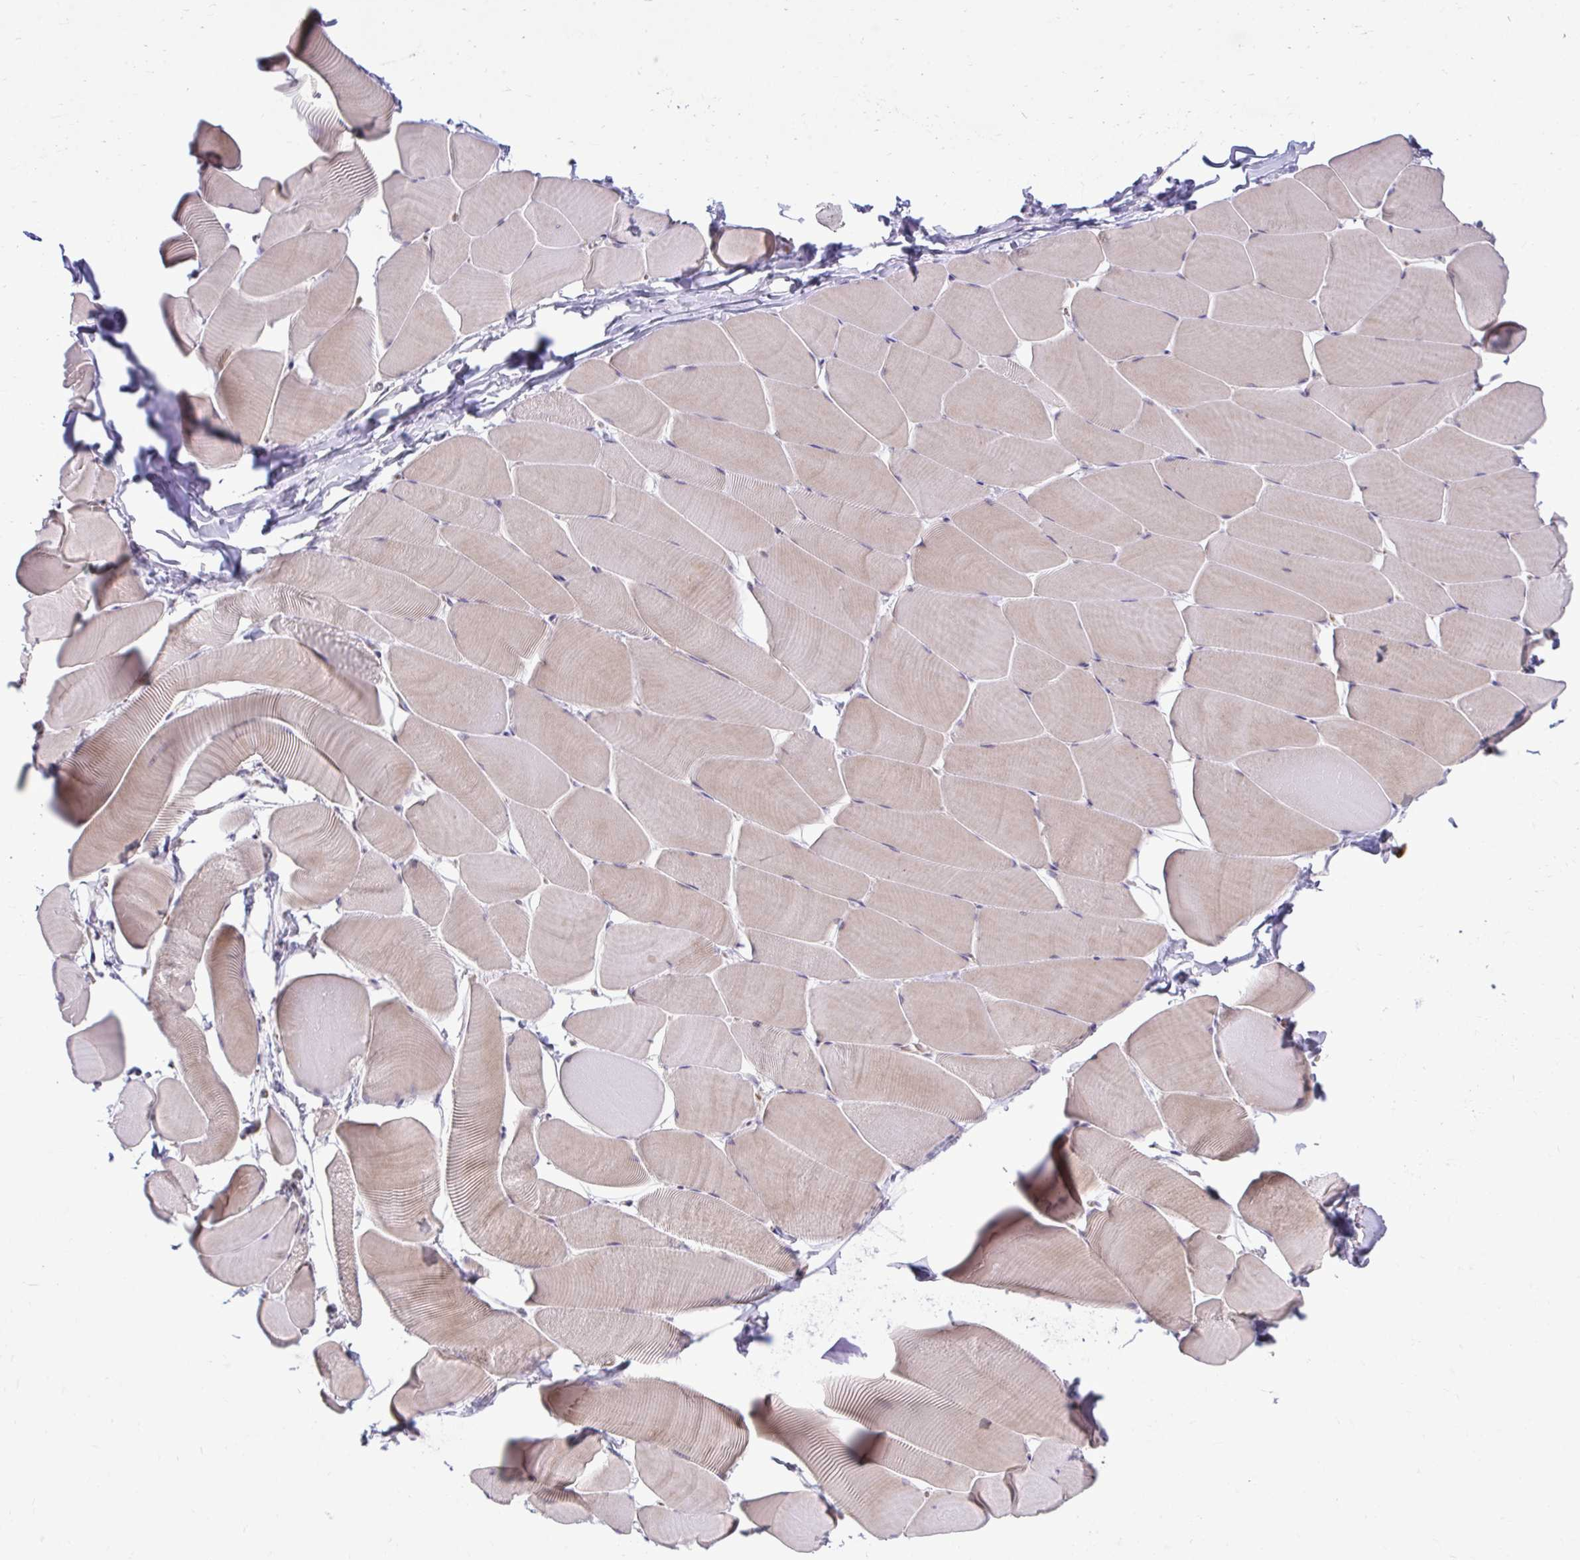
{"staining": {"intensity": "weak", "quantity": "25%-75%", "location": "cytoplasmic/membranous"}, "tissue": "skeletal muscle", "cell_type": "Myocytes", "image_type": "normal", "snomed": [{"axis": "morphology", "description": "Normal tissue, NOS"}, {"axis": "topography", "description": "Skeletal muscle"}], "caption": "Weak cytoplasmic/membranous staining is identified in about 25%-75% of myocytes in unremarkable skeletal muscle. Using DAB (brown) and hematoxylin (blue) stains, captured at high magnification using brightfield microscopy.", "gene": "ZSCAN9", "patient": {"sex": "male", "age": 25}}